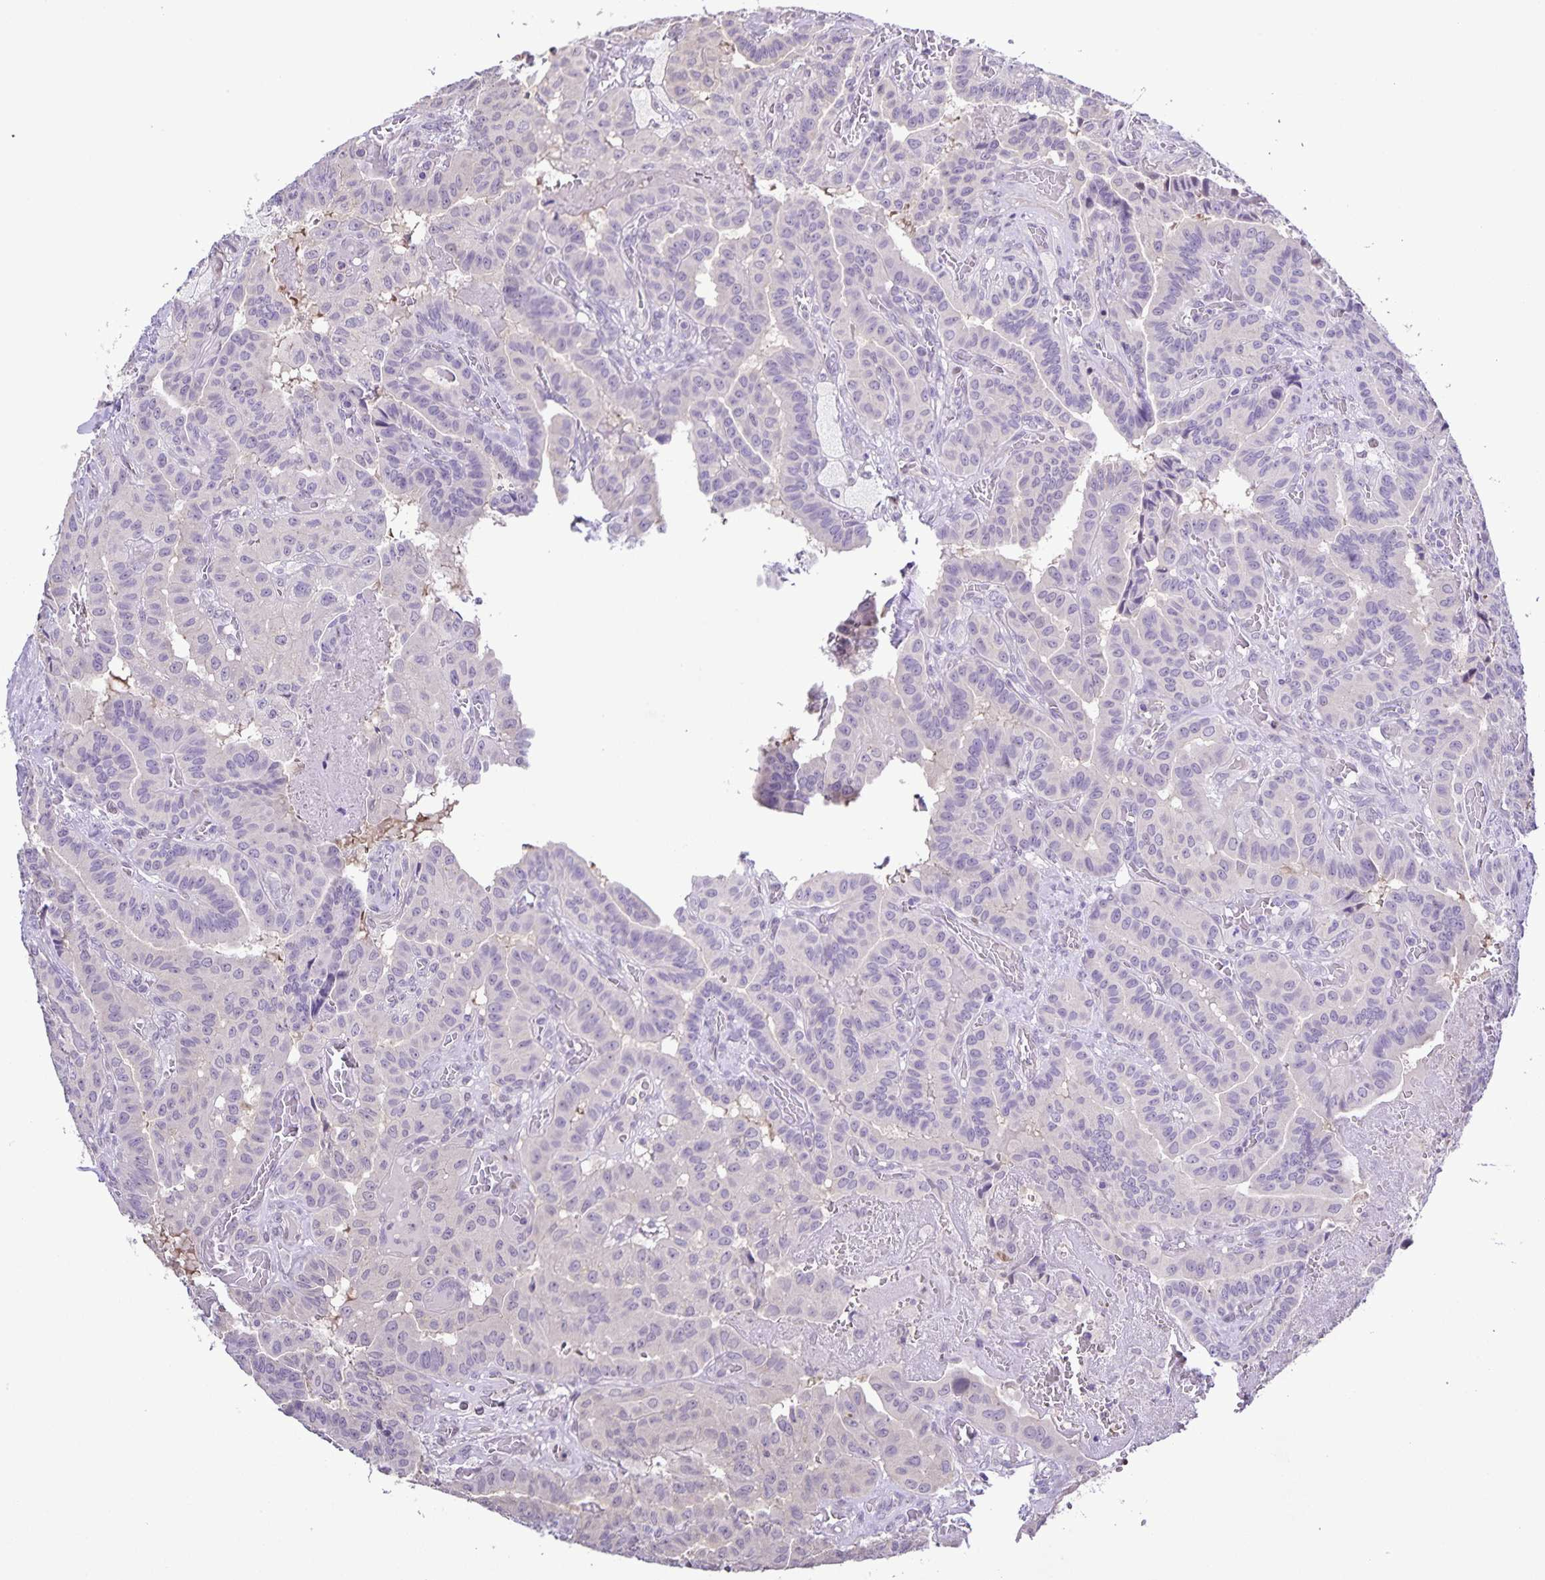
{"staining": {"intensity": "negative", "quantity": "none", "location": "none"}, "tissue": "thyroid cancer", "cell_type": "Tumor cells", "image_type": "cancer", "snomed": [{"axis": "morphology", "description": "Papillary adenocarcinoma, NOS"}, {"axis": "morphology", "description": "Papillary adenoma metastatic"}, {"axis": "topography", "description": "Thyroid gland"}], "caption": "This image is of thyroid cancer (papillary adenoma metastatic) stained with immunohistochemistry to label a protein in brown with the nuclei are counter-stained blue. There is no positivity in tumor cells. The staining was performed using DAB to visualize the protein expression in brown, while the nuclei were stained in blue with hematoxylin (Magnification: 20x).", "gene": "ONECUT2", "patient": {"sex": "male", "age": 87}}